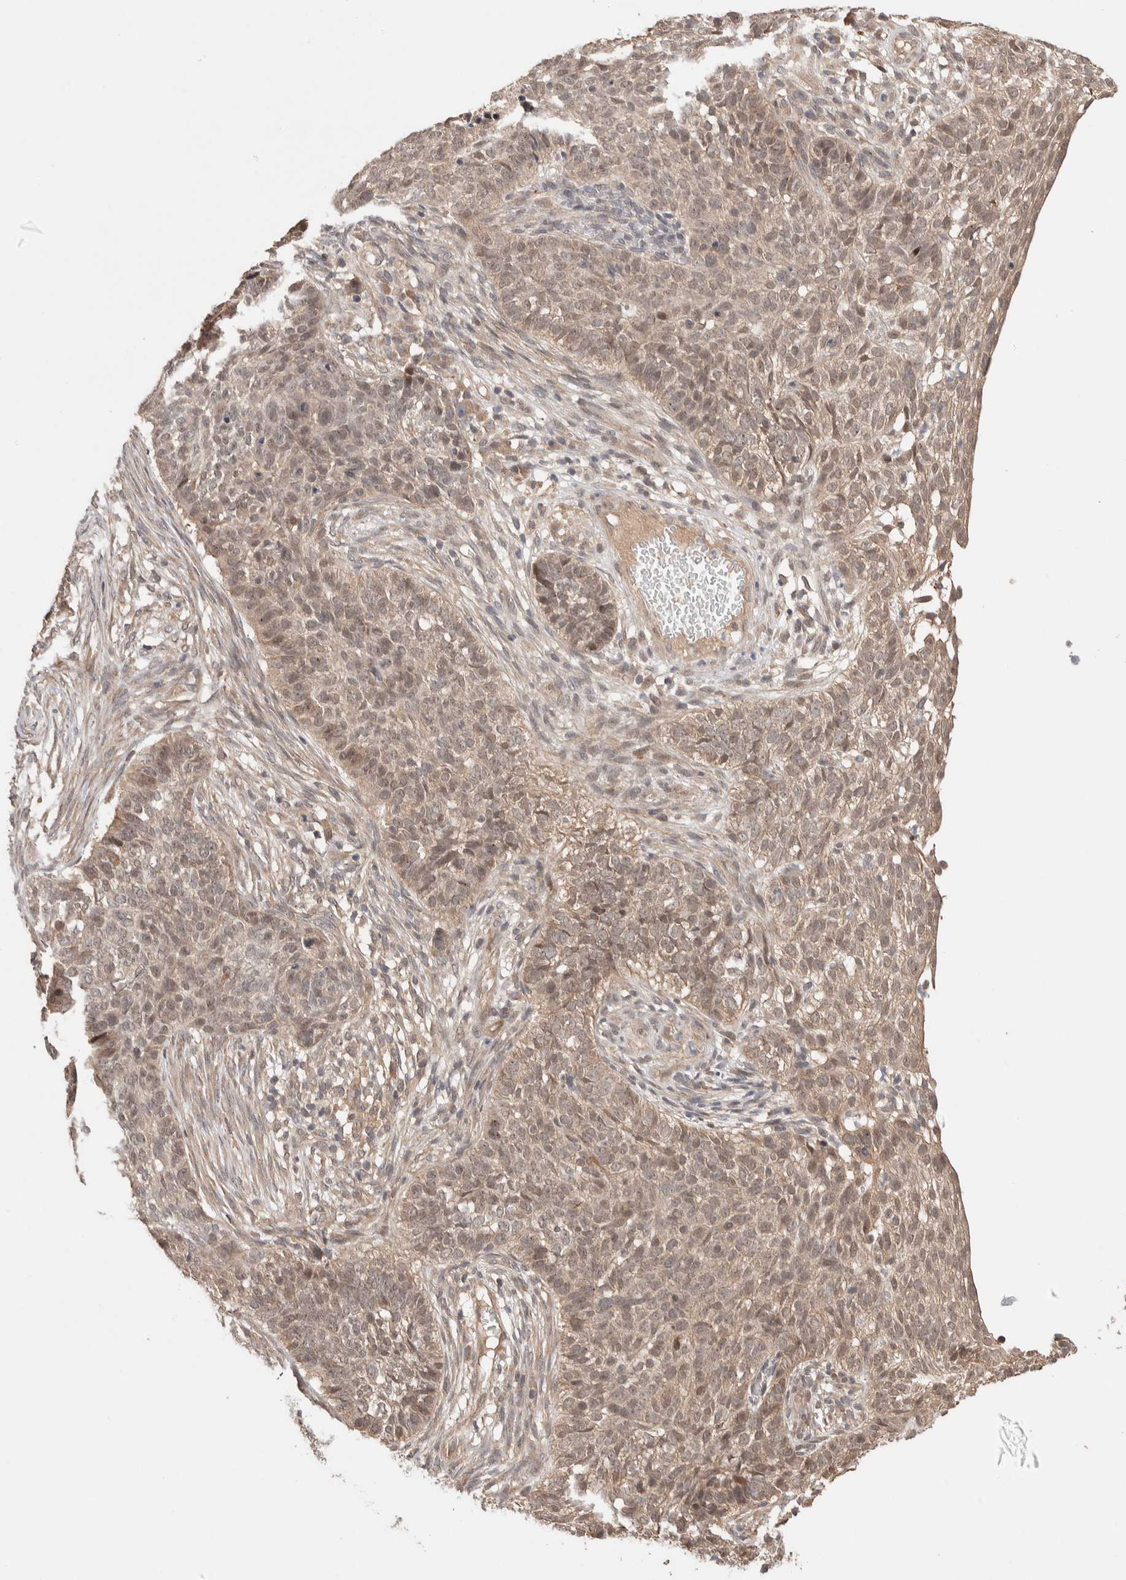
{"staining": {"intensity": "weak", "quantity": ">75%", "location": "cytoplasmic/membranous,nuclear"}, "tissue": "skin cancer", "cell_type": "Tumor cells", "image_type": "cancer", "snomed": [{"axis": "morphology", "description": "Basal cell carcinoma"}, {"axis": "topography", "description": "Skin"}], "caption": "Basal cell carcinoma (skin) stained with a brown dye reveals weak cytoplasmic/membranous and nuclear positive staining in approximately >75% of tumor cells.", "gene": "PRDM15", "patient": {"sex": "male", "age": 85}}